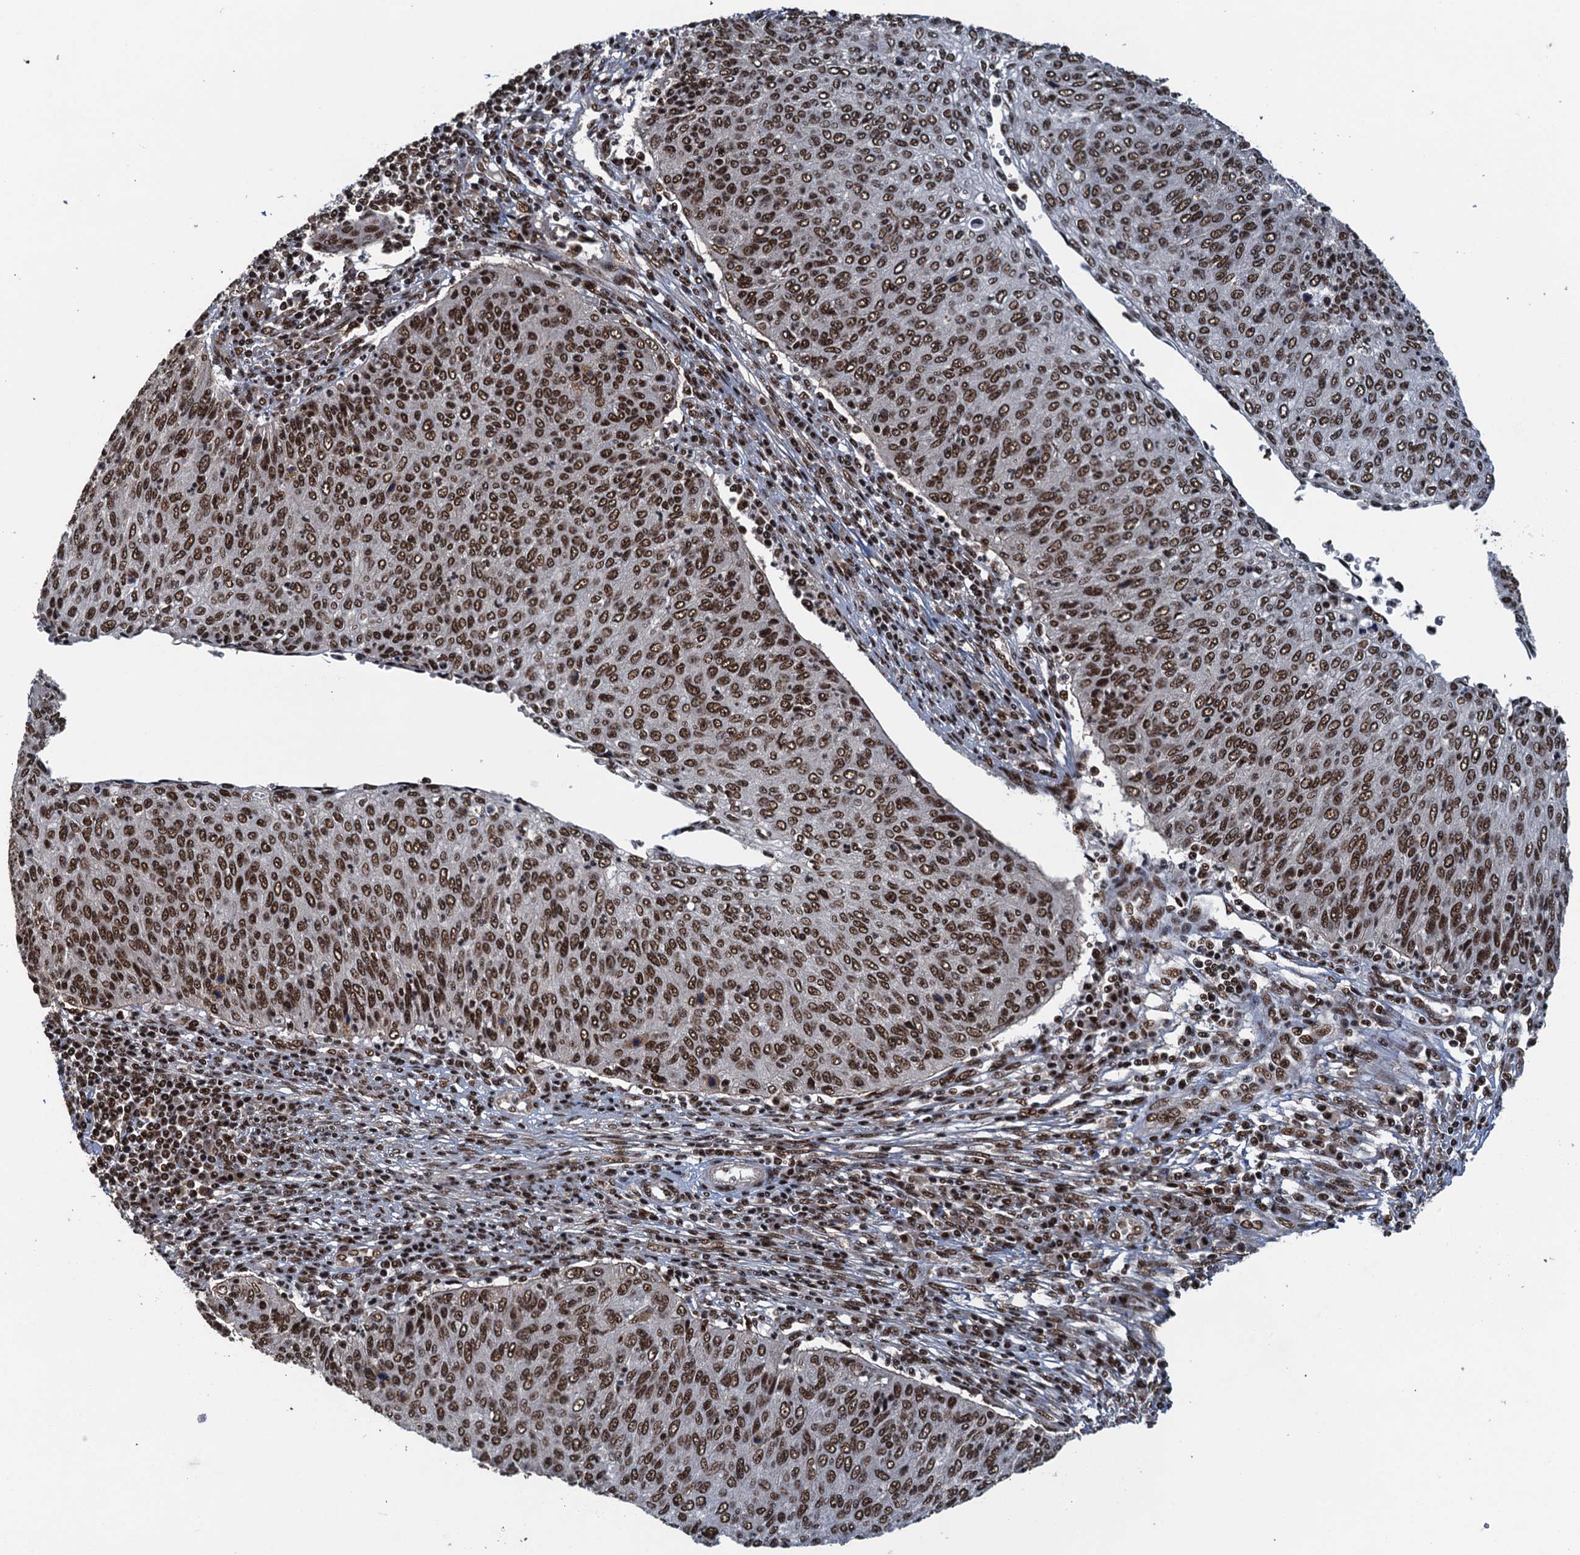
{"staining": {"intensity": "strong", "quantity": ">75%", "location": "nuclear"}, "tissue": "cervical cancer", "cell_type": "Tumor cells", "image_type": "cancer", "snomed": [{"axis": "morphology", "description": "Squamous cell carcinoma, NOS"}, {"axis": "topography", "description": "Cervix"}], "caption": "Protein staining by immunohistochemistry displays strong nuclear staining in about >75% of tumor cells in cervical cancer (squamous cell carcinoma). (IHC, brightfield microscopy, high magnification).", "gene": "ZC3H18", "patient": {"sex": "female", "age": 38}}